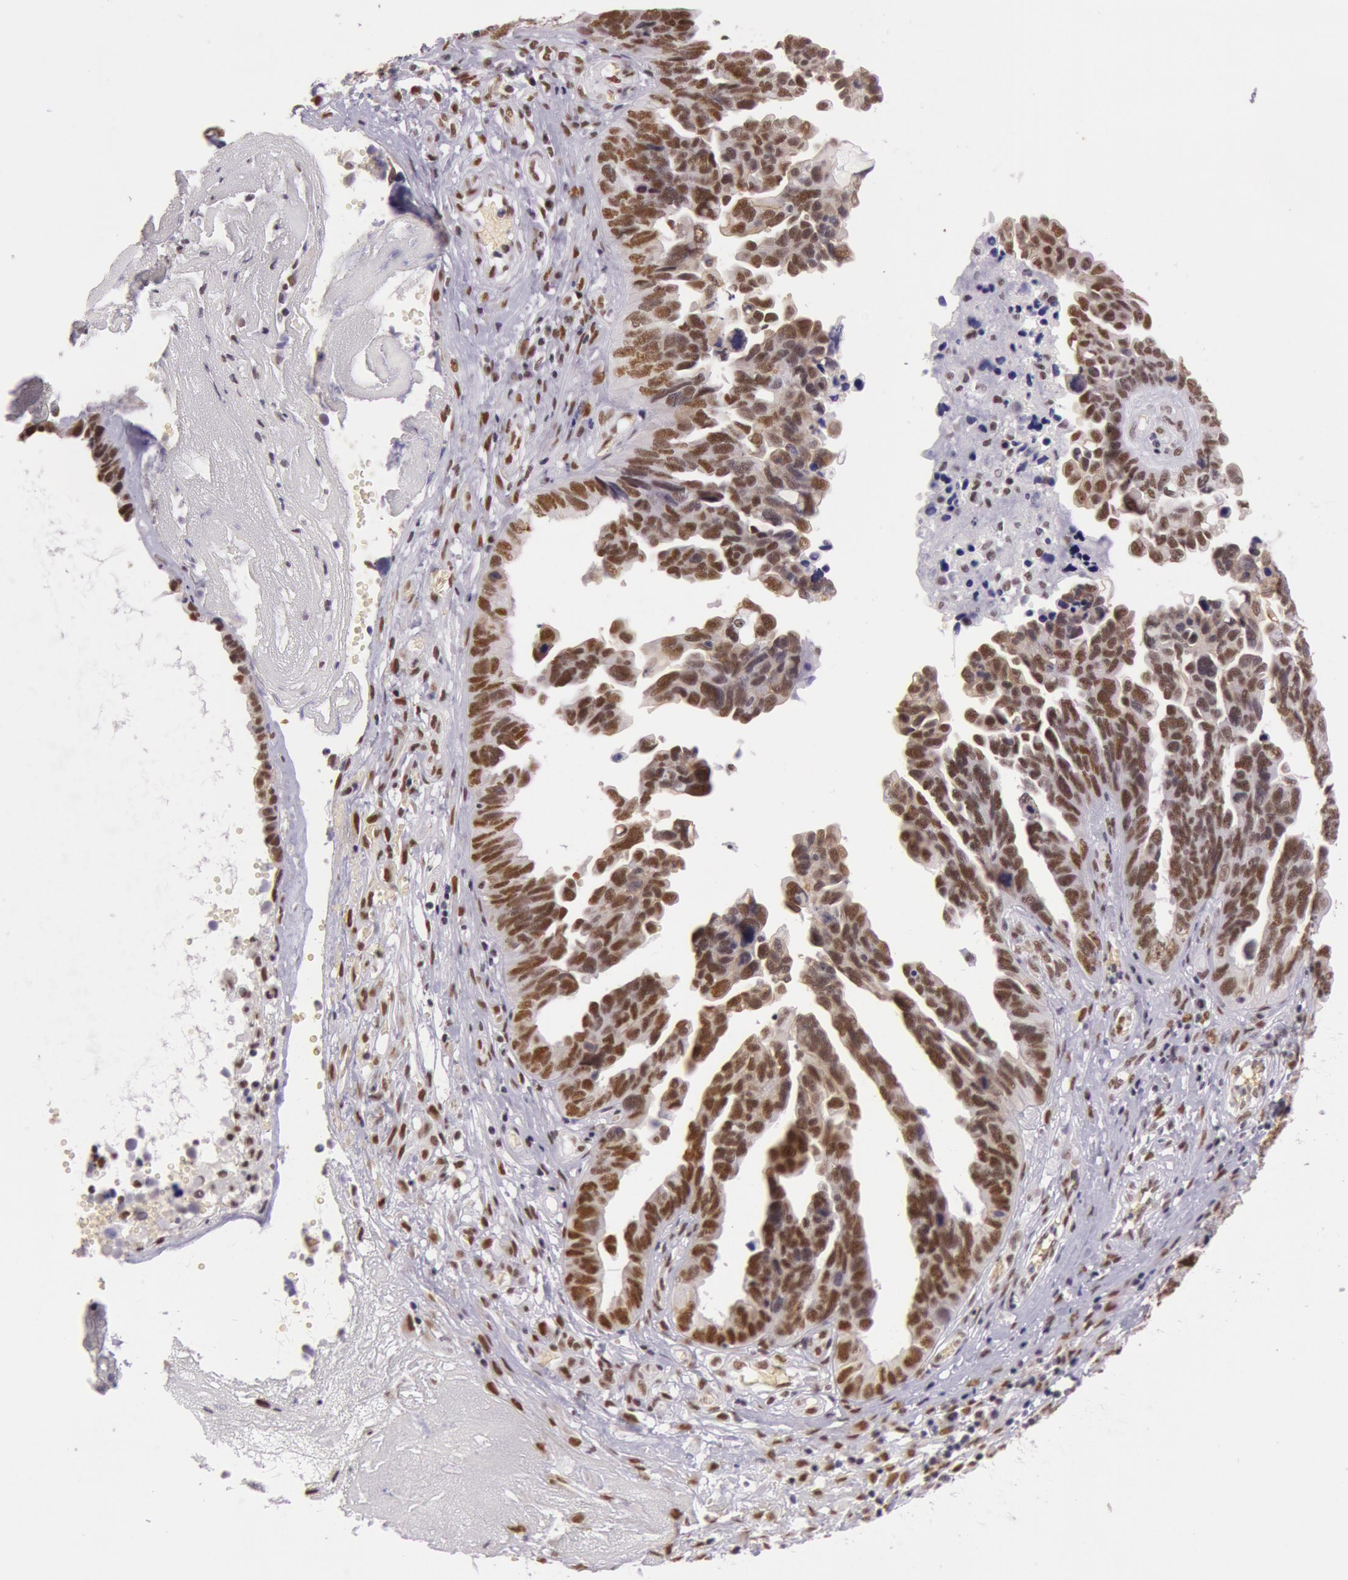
{"staining": {"intensity": "strong", "quantity": ">75%", "location": "nuclear"}, "tissue": "ovarian cancer", "cell_type": "Tumor cells", "image_type": "cancer", "snomed": [{"axis": "morphology", "description": "Cystadenocarcinoma, serous, NOS"}, {"axis": "topography", "description": "Ovary"}], "caption": "Immunohistochemistry (IHC) (DAB (3,3'-diaminobenzidine)) staining of human ovarian serous cystadenocarcinoma exhibits strong nuclear protein staining in approximately >75% of tumor cells.", "gene": "NBN", "patient": {"sex": "female", "age": 64}}